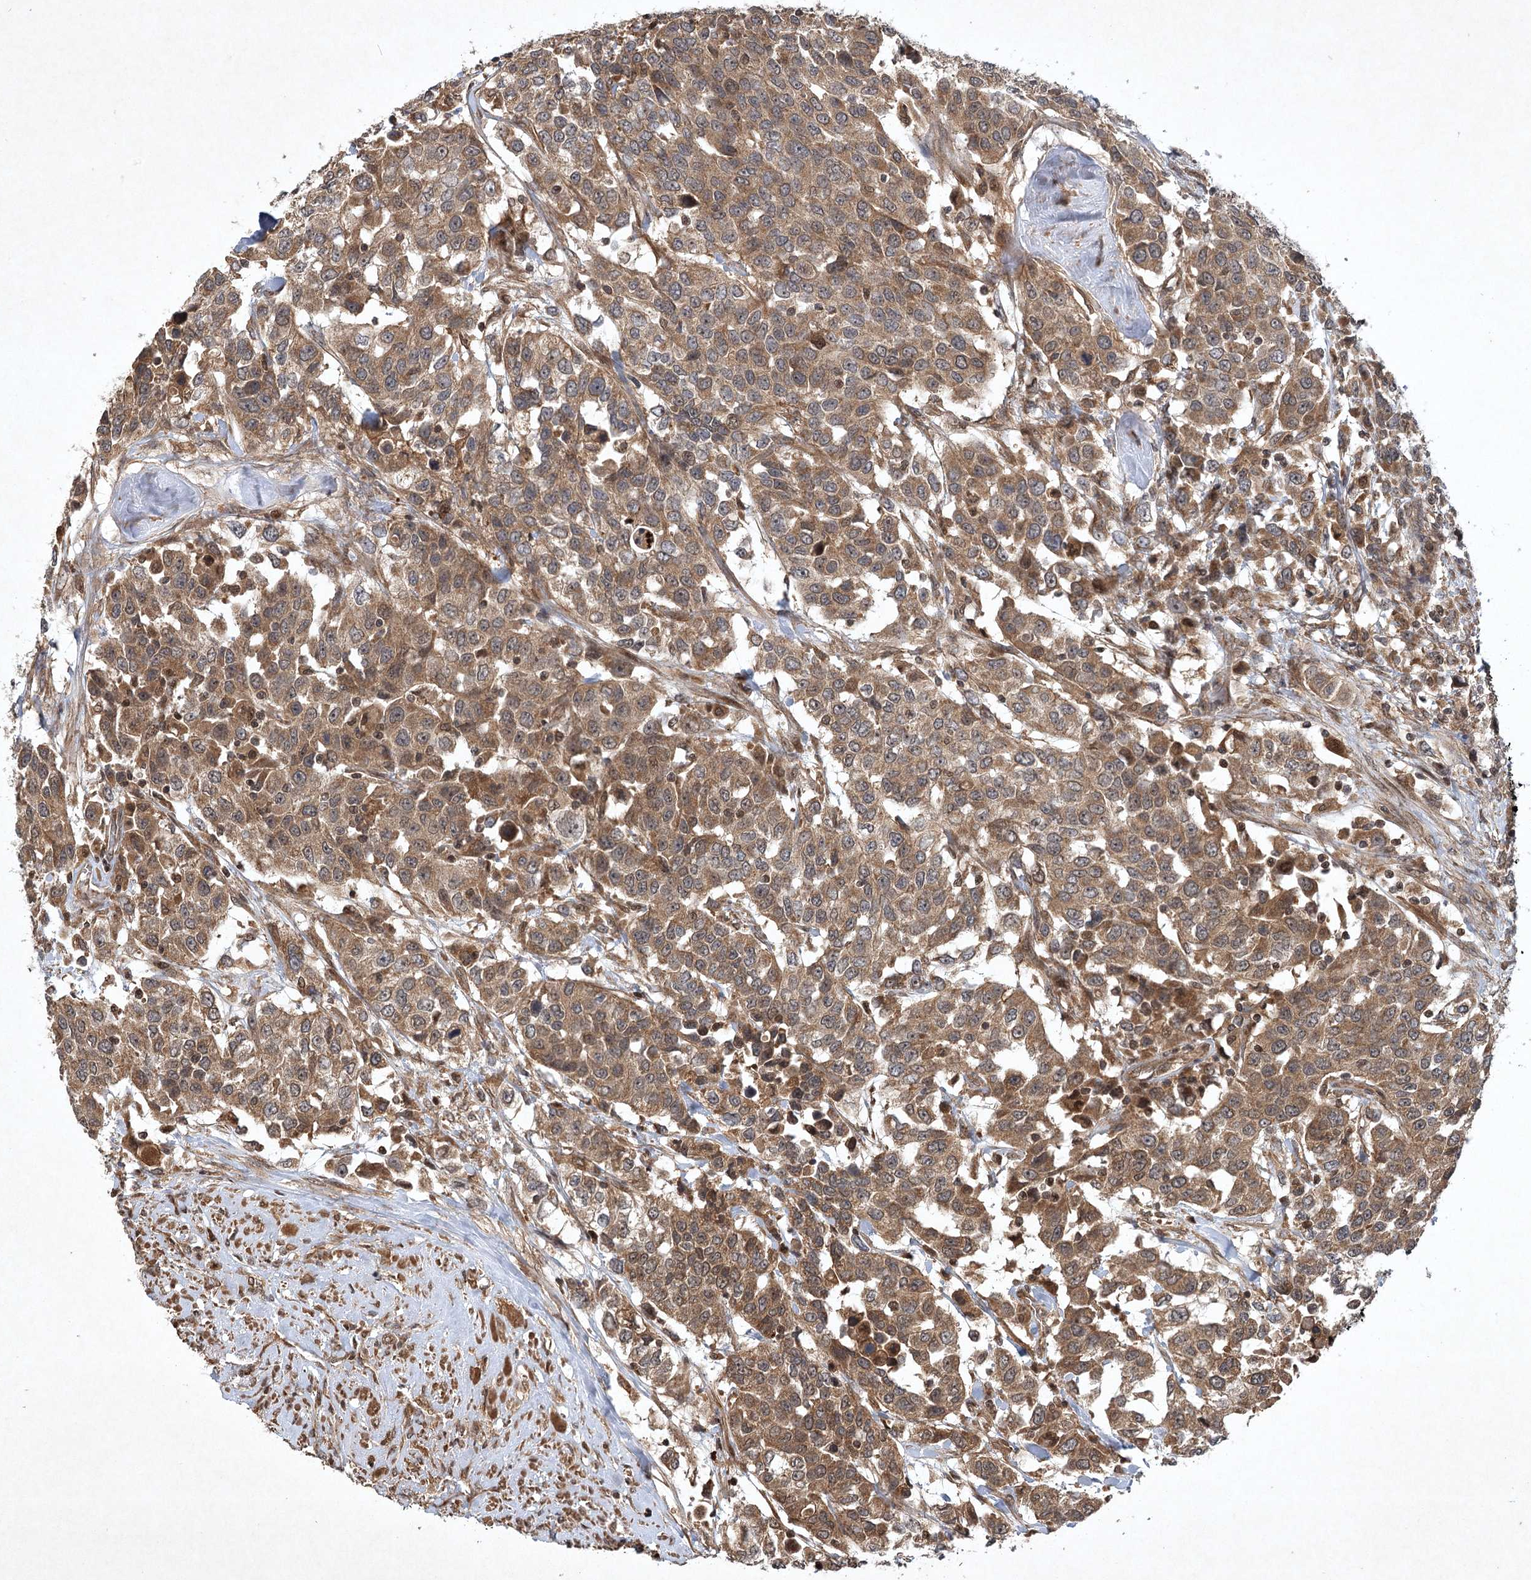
{"staining": {"intensity": "moderate", "quantity": ">75%", "location": "cytoplasmic/membranous"}, "tissue": "urothelial cancer", "cell_type": "Tumor cells", "image_type": "cancer", "snomed": [{"axis": "morphology", "description": "Urothelial carcinoma, High grade"}, {"axis": "topography", "description": "Urinary bladder"}], "caption": "The immunohistochemical stain labels moderate cytoplasmic/membranous positivity in tumor cells of urothelial carcinoma (high-grade) tissue.", "gene": "INSIG2", "patient": {"sex": "female", "age": 80}}